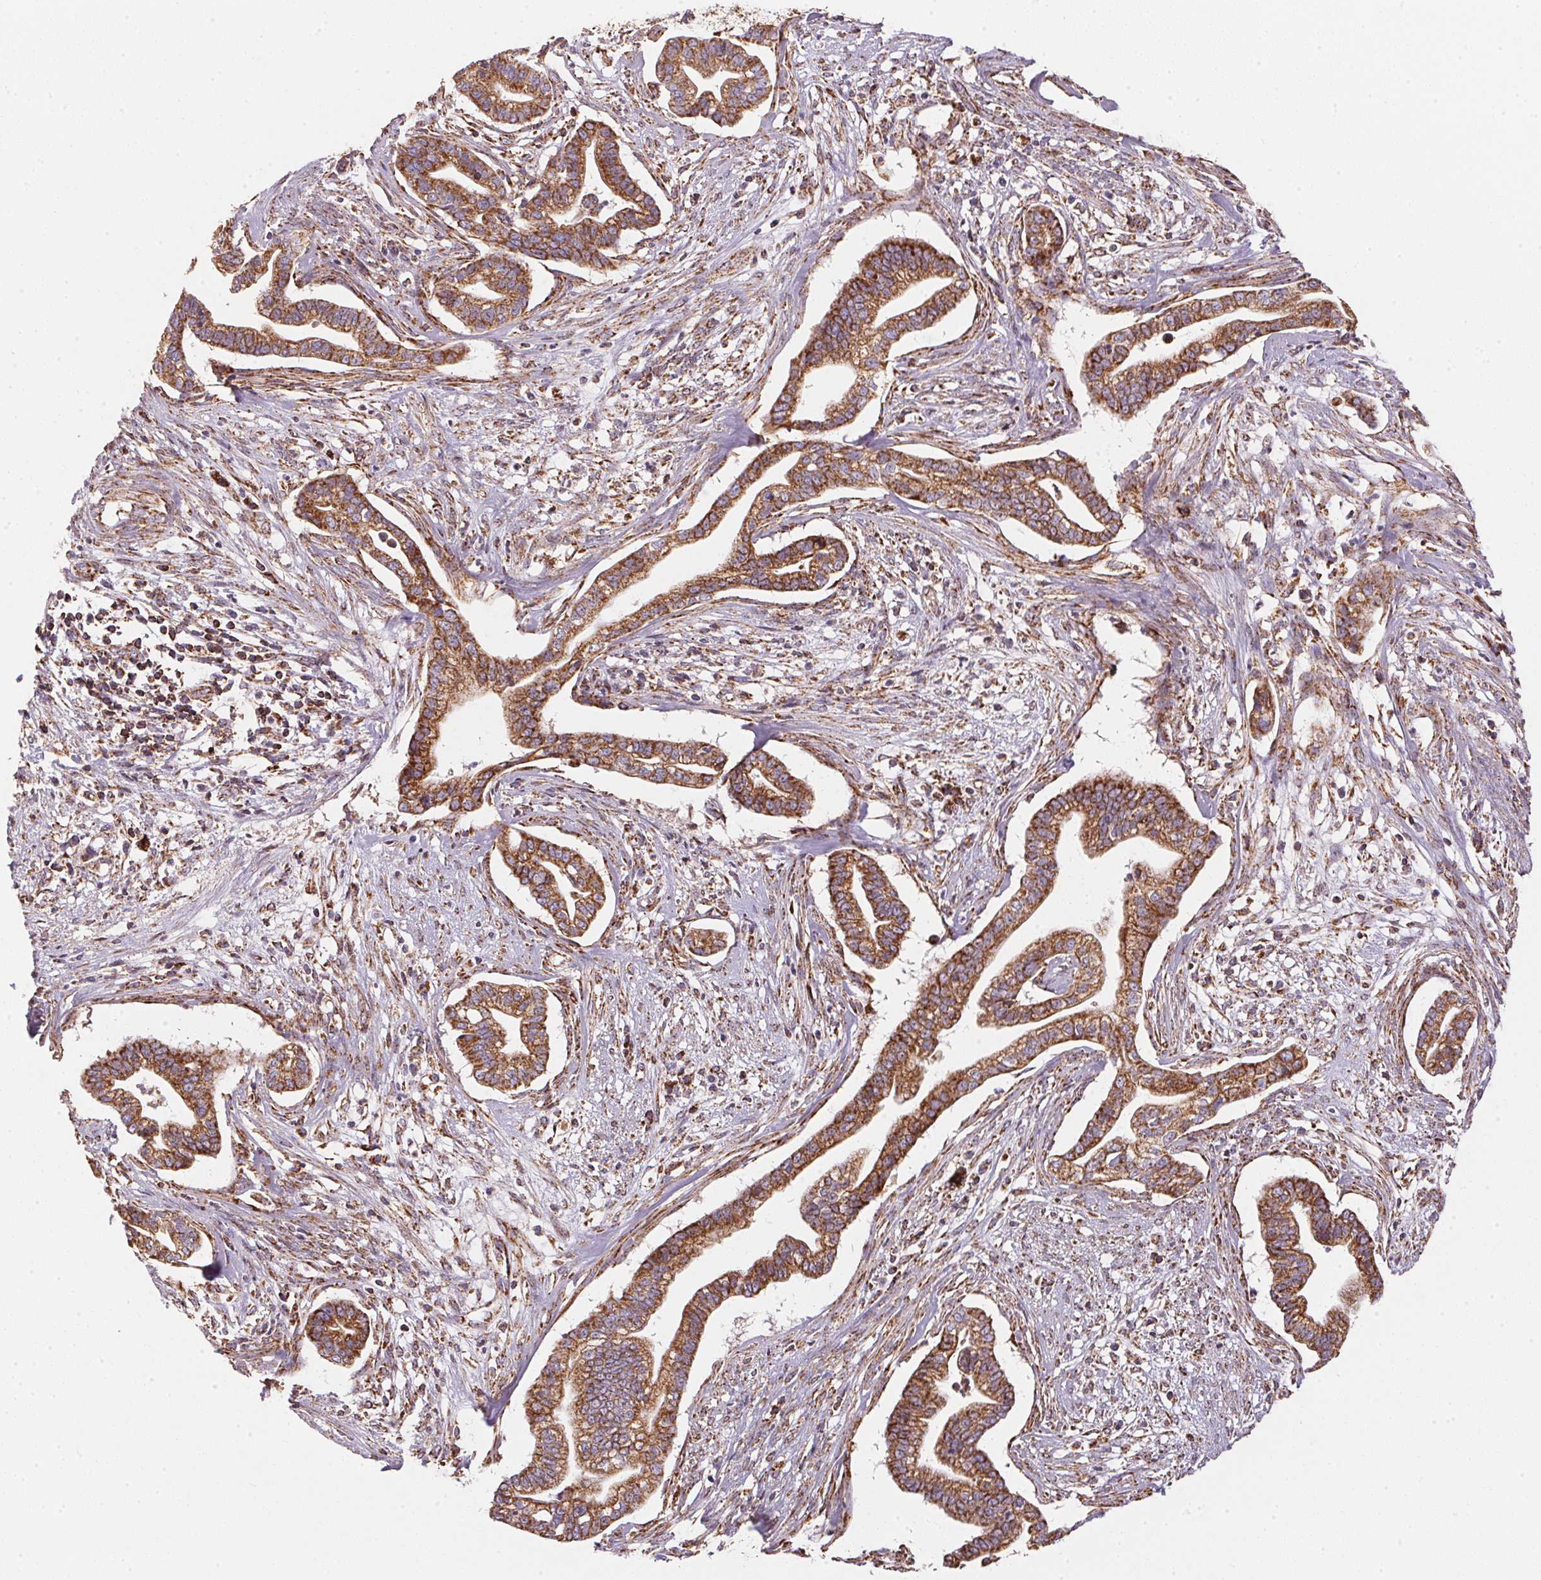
{"staining": {"intensity": "strong", "quantity": ">75%", "location": "cytoplasmic/membranous"}, "tissue": "cervical cancer", "cell_type": "Tumor cells", "image_type": "cancer", "snomed": [{"axis": "morphology", "description": "Adenocarcinoma, NOS"}, {"axis": "topography", "description": "Cervix"}], "caption": "Protein expression analysis of human cervical adenocarcinoma reveals strong cytoplasmic/membranous expression in about >75% of tumor cells.", "gene": "NDUFS2", "patient": {"sex": "female", "age": 62}}